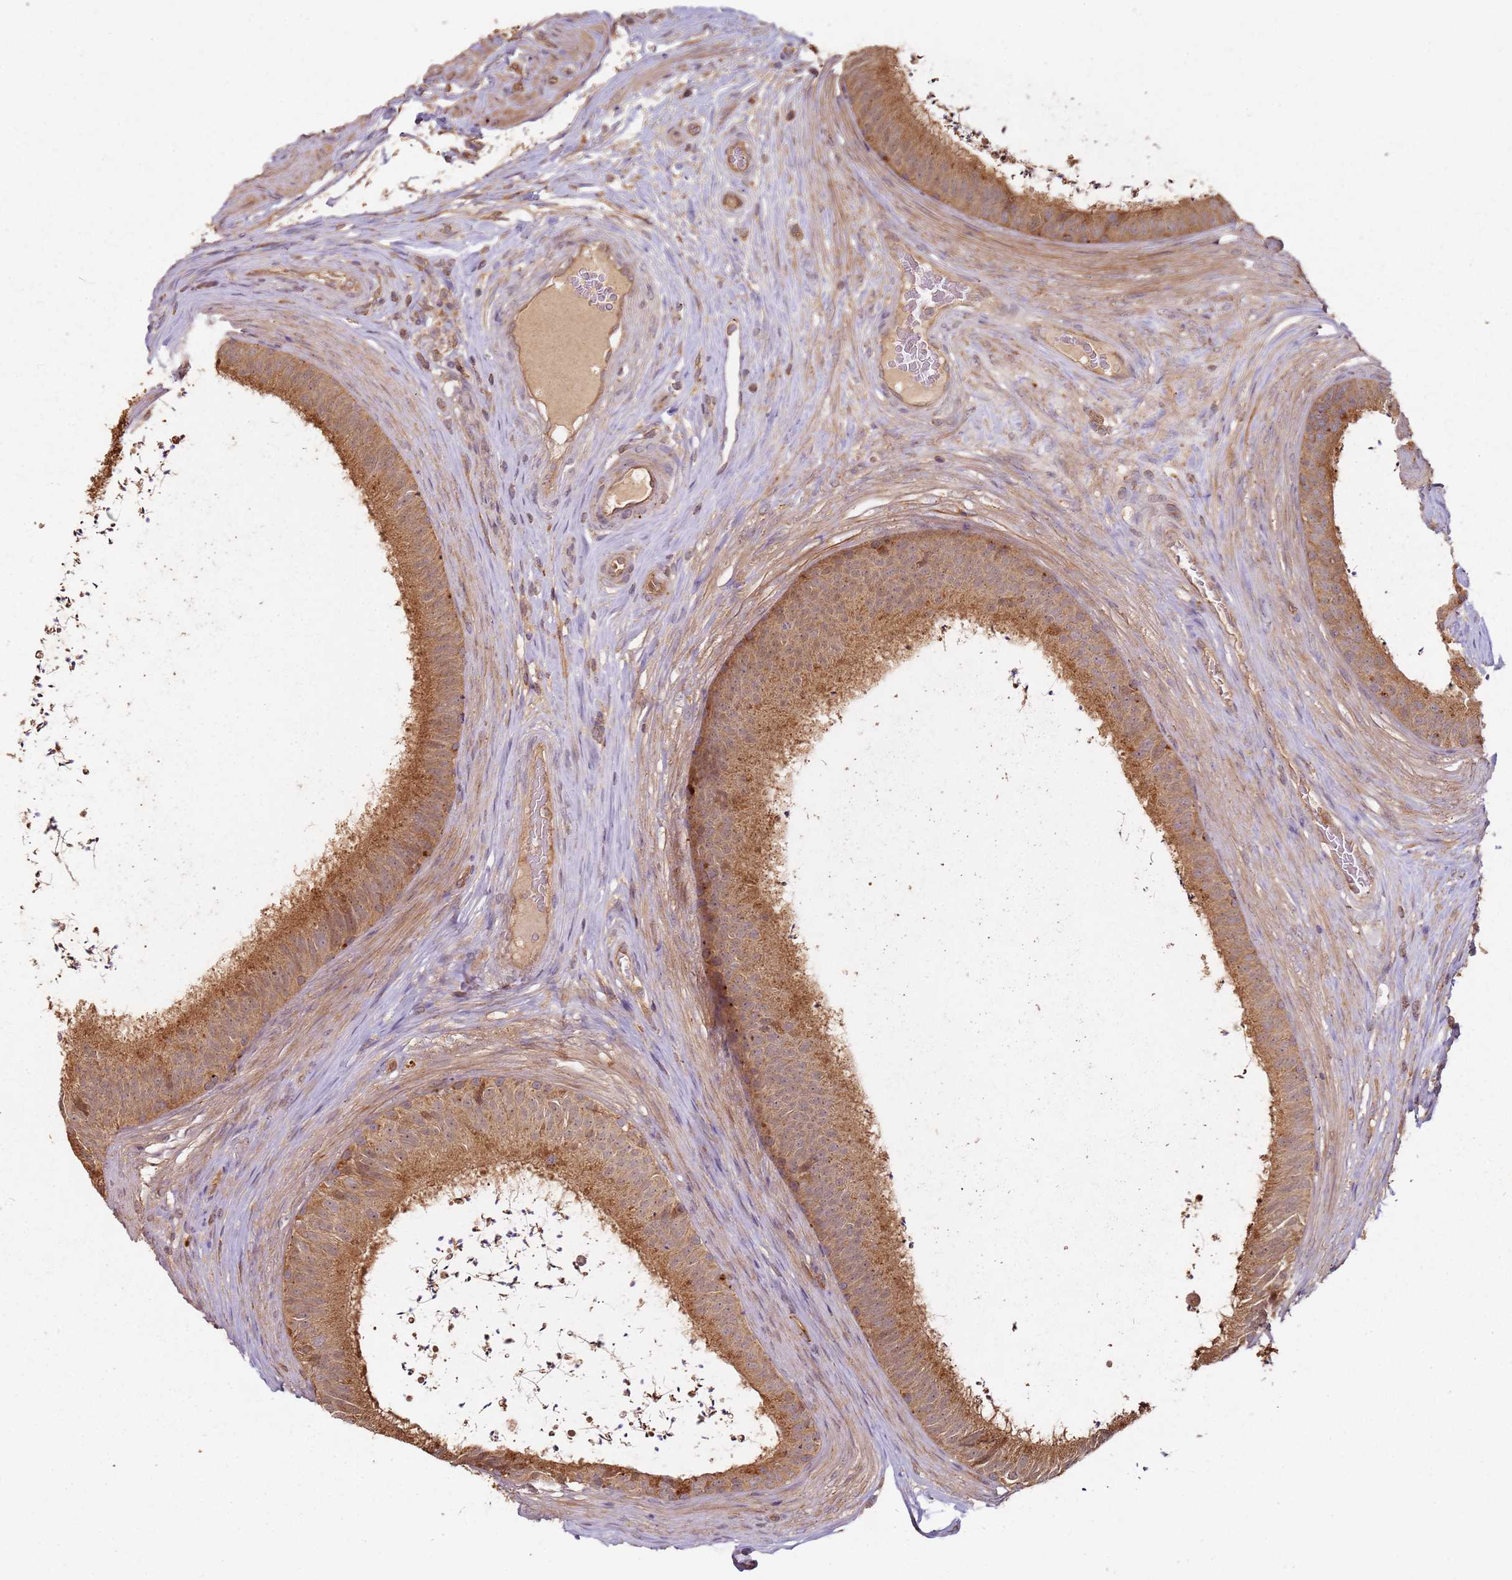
{"staining": {"intensity": "moderate", "quantity": ">75%", "location": "cytoplasmic/membranous"}, "tissue": "epididymis", "cell_type": "Glandular cells", "image_type": "normal", "snomed": [{"axis": "morphology", "description": "Normal tissue, NOS"}, {"axis": "topography", "description": "Testis"}, {"axis": "topography", "description": "Epididymis"}], "caption": "Immunohistochemistry (IHC) image of unremarkable human epididymis stained for a protein (brown), which reveals medium levels of moderate cytoplasmic/membranous positivity in approximately >75% of glandular cells.", "gene": "SCGB2B2", "patient": {"sex": "male", "age": 41}}